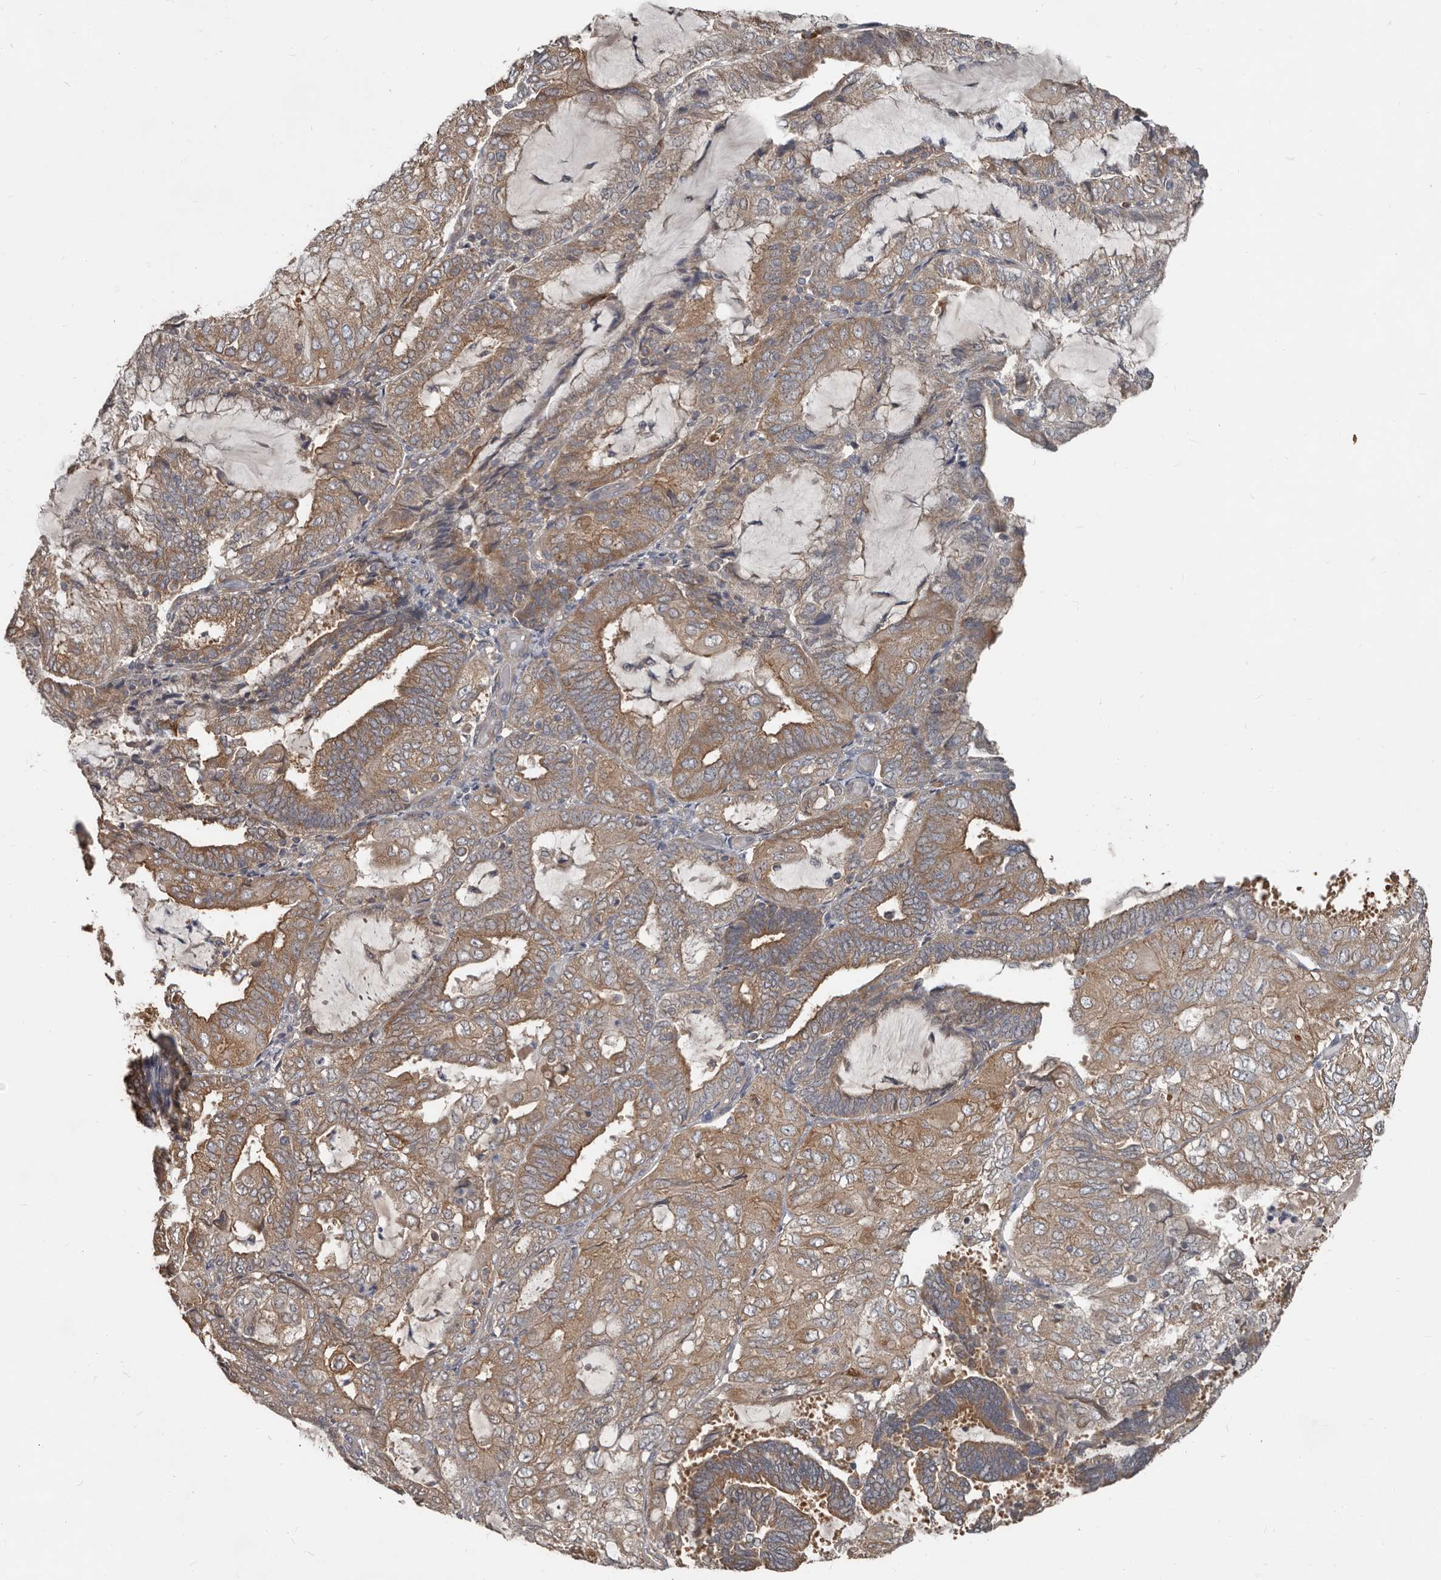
{"staining": {"intensity": "moderate", "quantity": ">75%", "location": "cytoplasmic/membranous"}, "tissue": "endometrial cancer", "cell_type": "Tumor cells", "image_type": "cancer", "snomed": [{"axis": "morphology", "description": "Adenocarcinoma, NOS"}, {"axis": "topography", "description": "Endometrium"}], "caption": "A brown stain shows moderate cytoplasmic/membranous expression of a protein in human endometrial cancer tumor cells. The protein is shown in brown color, while the nuclei are stained blue.", "gene": "AKNAD1", "patient": {"sex": "female", "age": 81}}